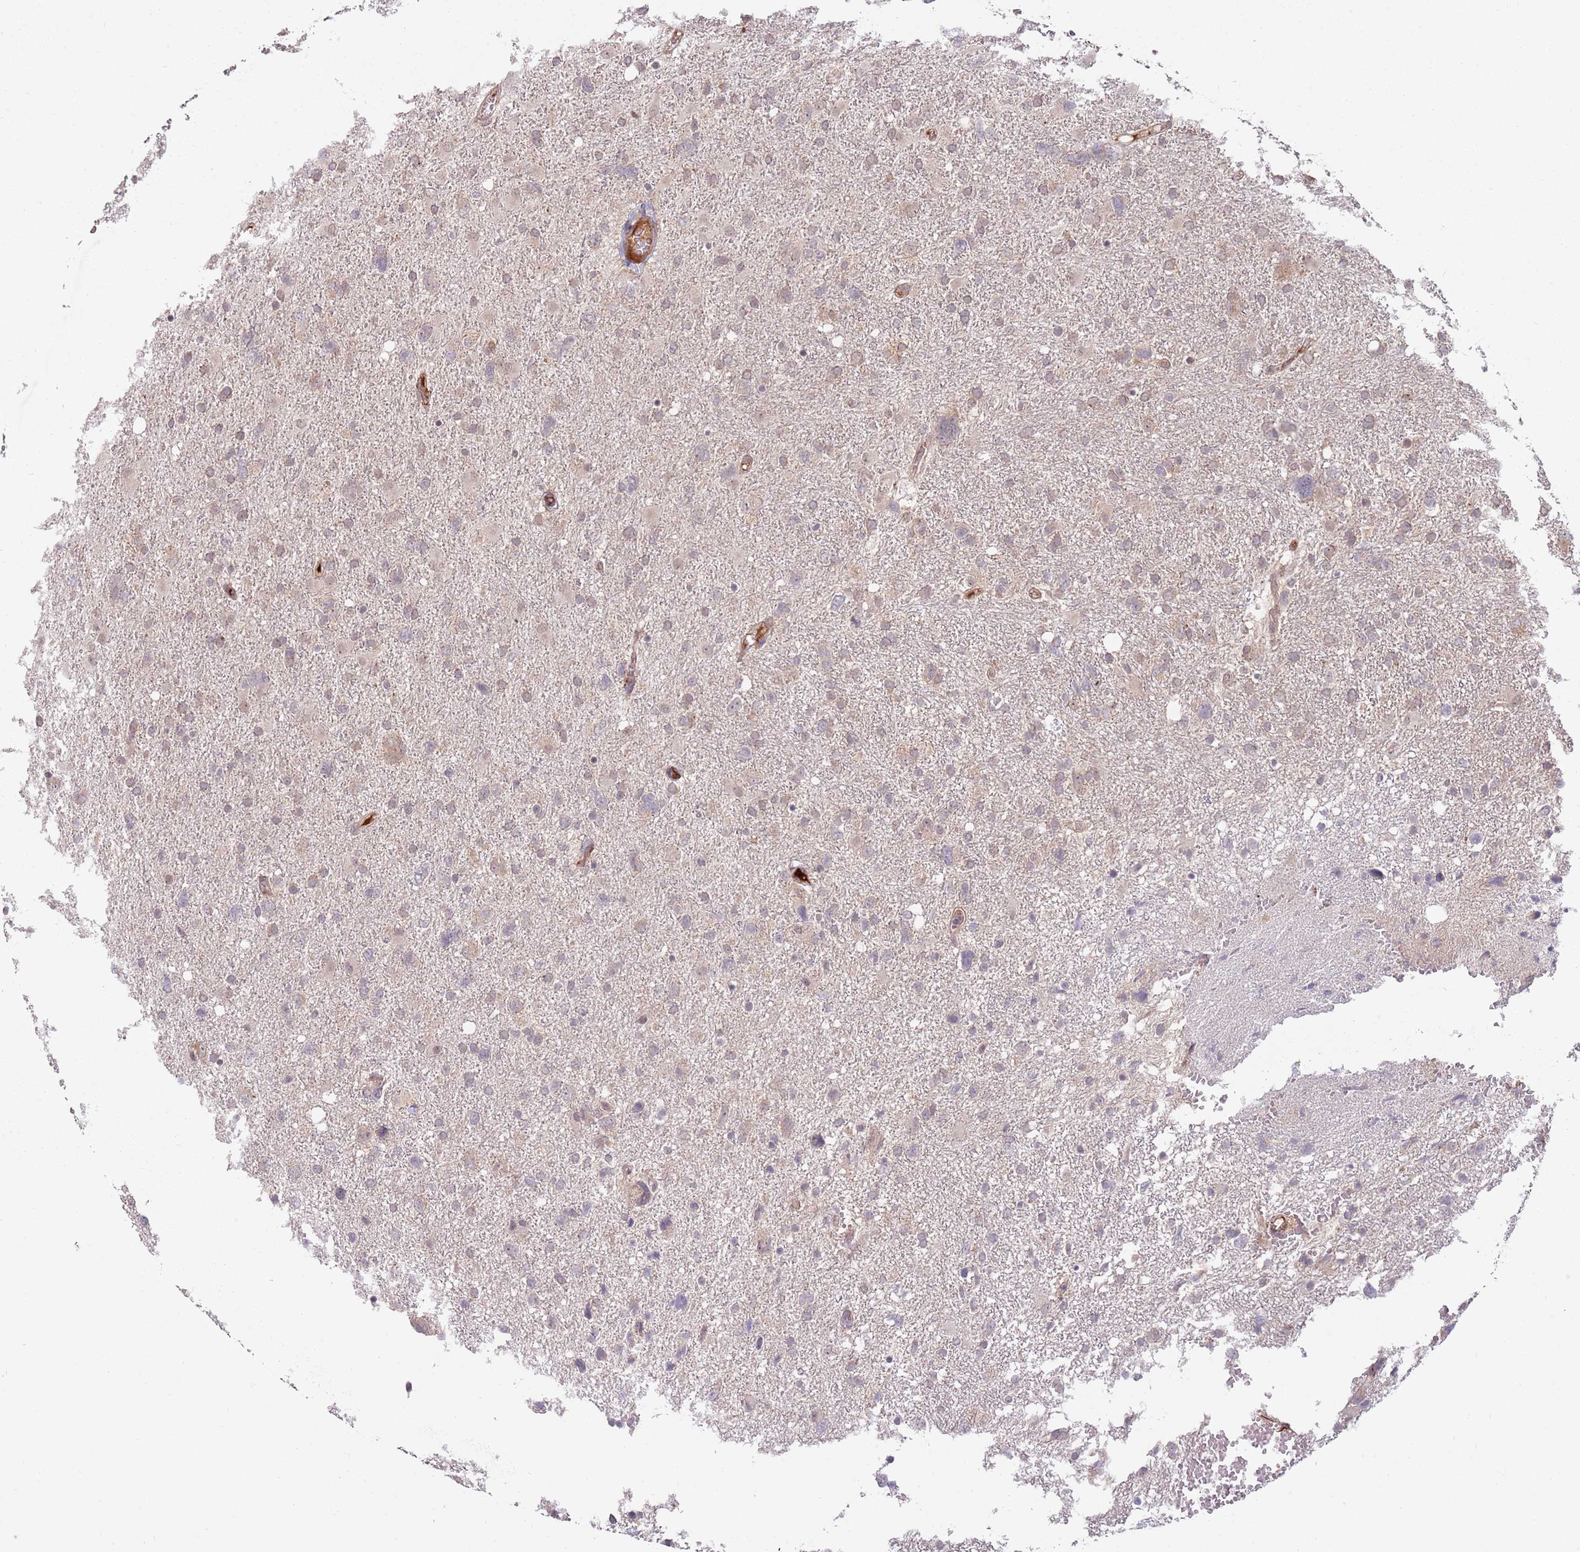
{"staining": {"intensity": "weak", "quantity": "25%-75%", "location": "cytoplasmic/membranous"}, "tissue": "glioma", "cell_type": "Tumor cells", "image_type": "cancer", "snomed": [{"axis": "morphology", "description": "Glioma, malignant, High grade"}, {"axis": "topography", "description": "Brain"}], "caption": "DAB immunohistochemical staining of human malignant high-grade glioma exhibits weak cytoplasmic/membranous protein staining in about 25%-75% of tumor cells.", "gene": "NT5DC4", "patient": {"sex": "male", "age": 61}}